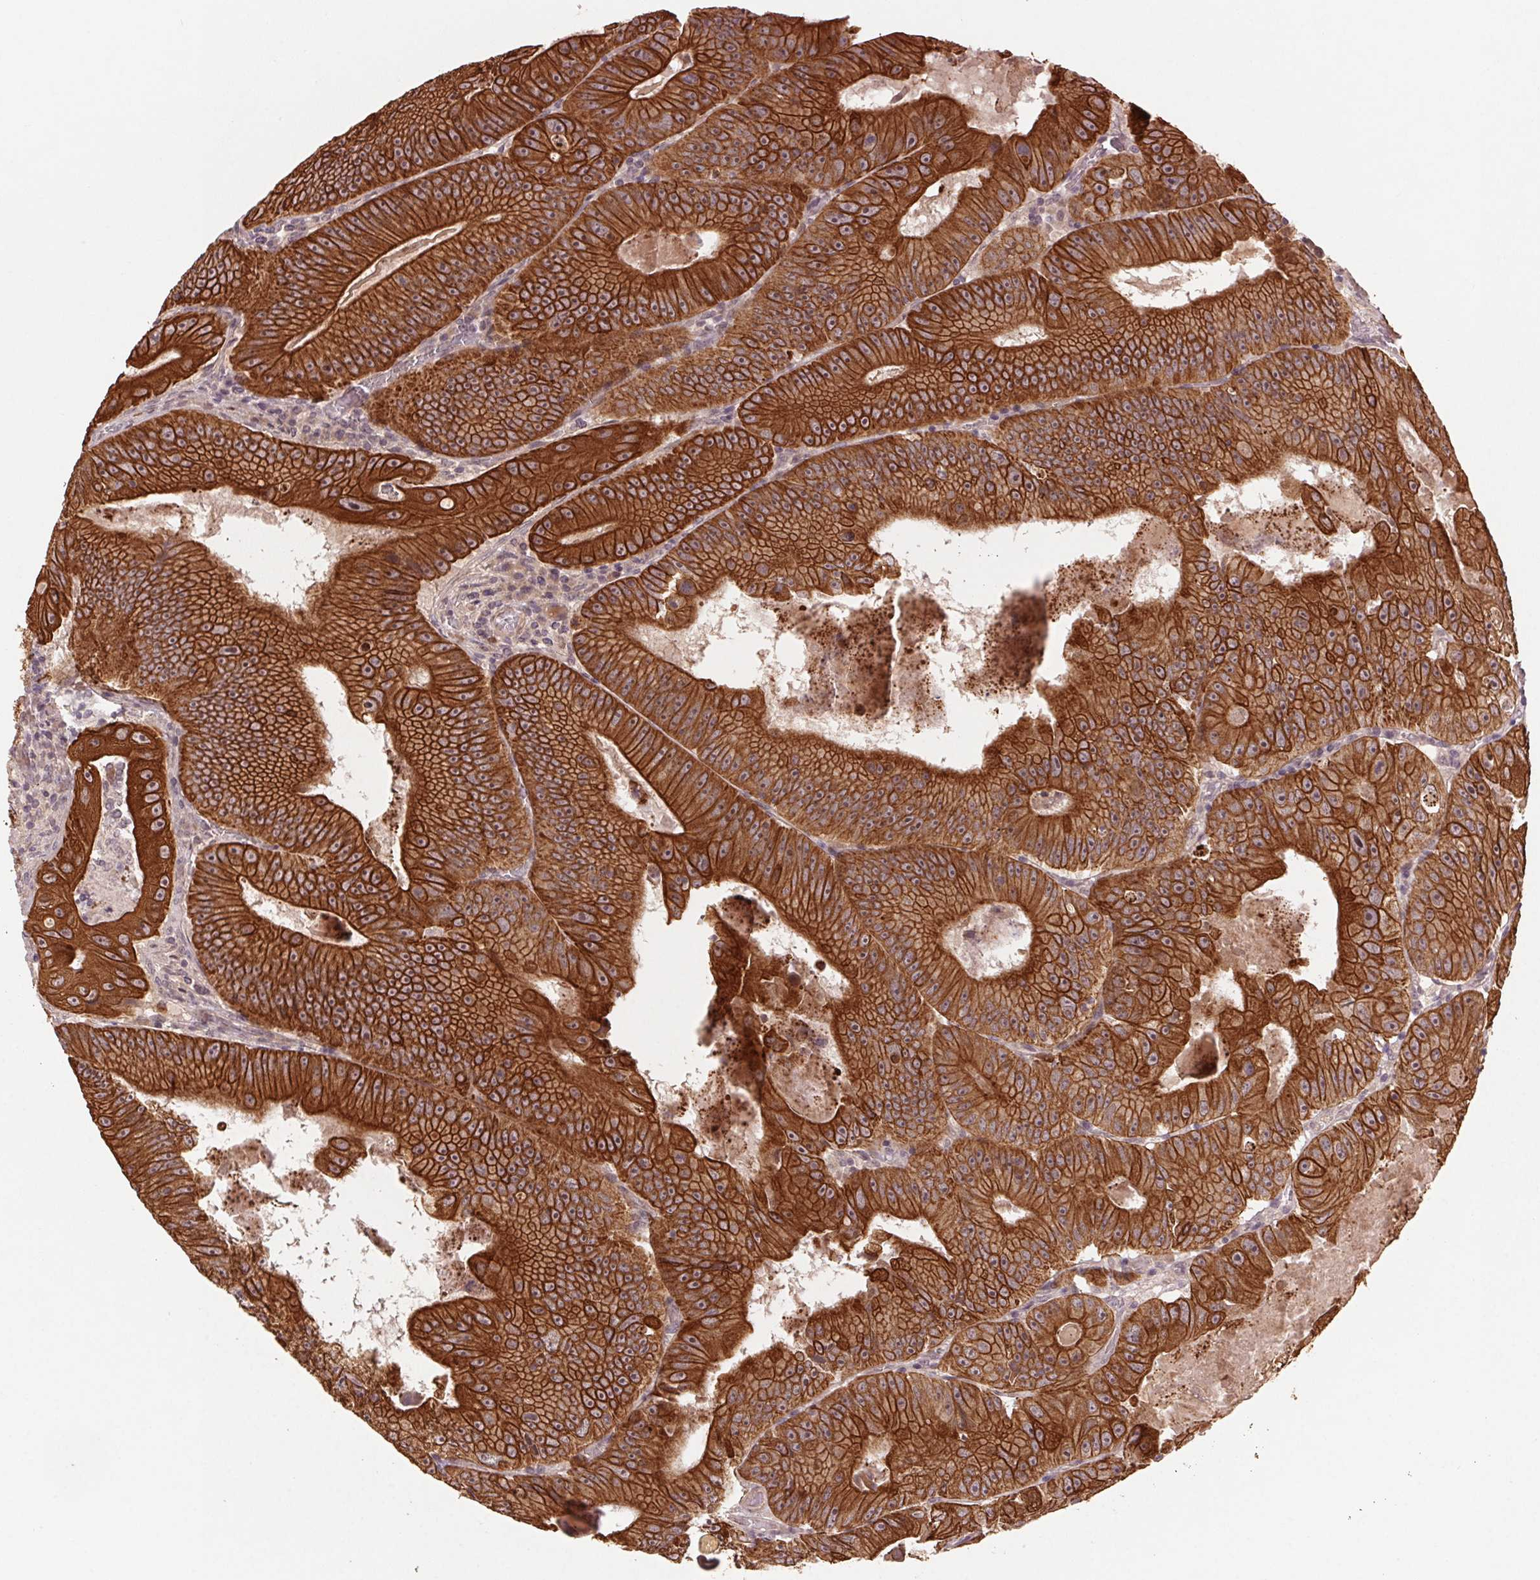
{"staining": {"intensity": "strong", "quantity": ">75%", "location": "cytoplasmic/membranous"}, "tissue": "colorectal cancer", "cell_type": "Tumor cells", "image_type": "cancer", "snomed": [{"axis": "morphology", "description": "Adenocarcinoma, NOS"}, {"axis": "topography", "description": "Colon"}], "caption": "Immunohistochemical staining of colorectal adenocarcinoma shows high levels of strong cytoplasmic/membranous protein staining in approximately >75% of tumor cells.", "gene": "SMLR1", "patient": {"sex": "female", "age": 86}}